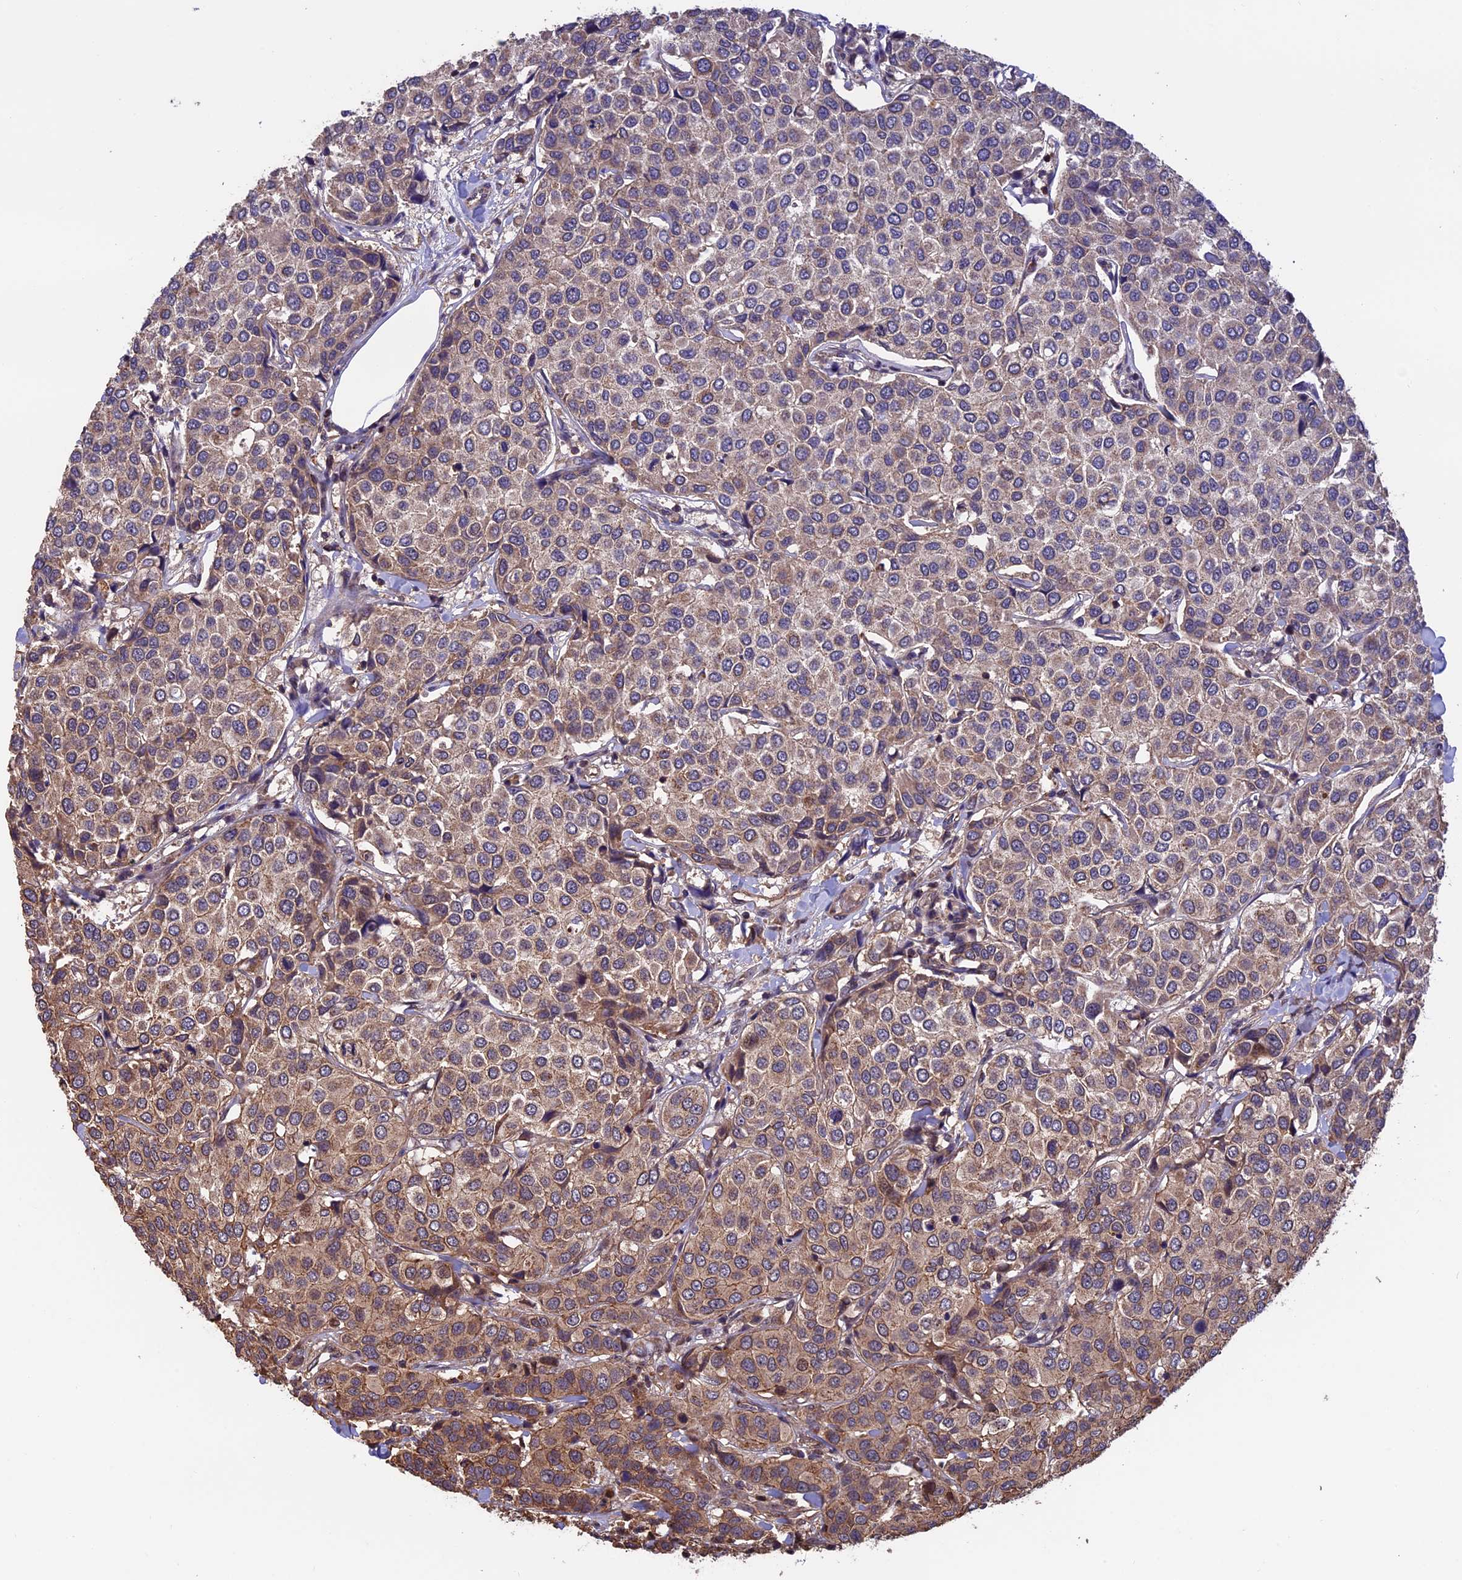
{"staining": {"intensity": "weak", "quantity": ">75%", "location": "cytoplasmic/membranous"}, "tissue": "breast cancer", "cell_type": "Tumor cells", "image_type": "cancer", "snomed": [{"axis": "morphology", "description": "Duct carcinoma"}, {"axis": "topography", "description": "Breast"}], "caption": "Immunohistochemistry (IHC) (DAB) staining of human breast cancer (invasive ductal carcinoma) reveals weak cytoplasmic/membranous protein expression in about >75% of tumor cells.", "gene": "PKD2L2", "patient": {"sex": "female", "age": 55}}